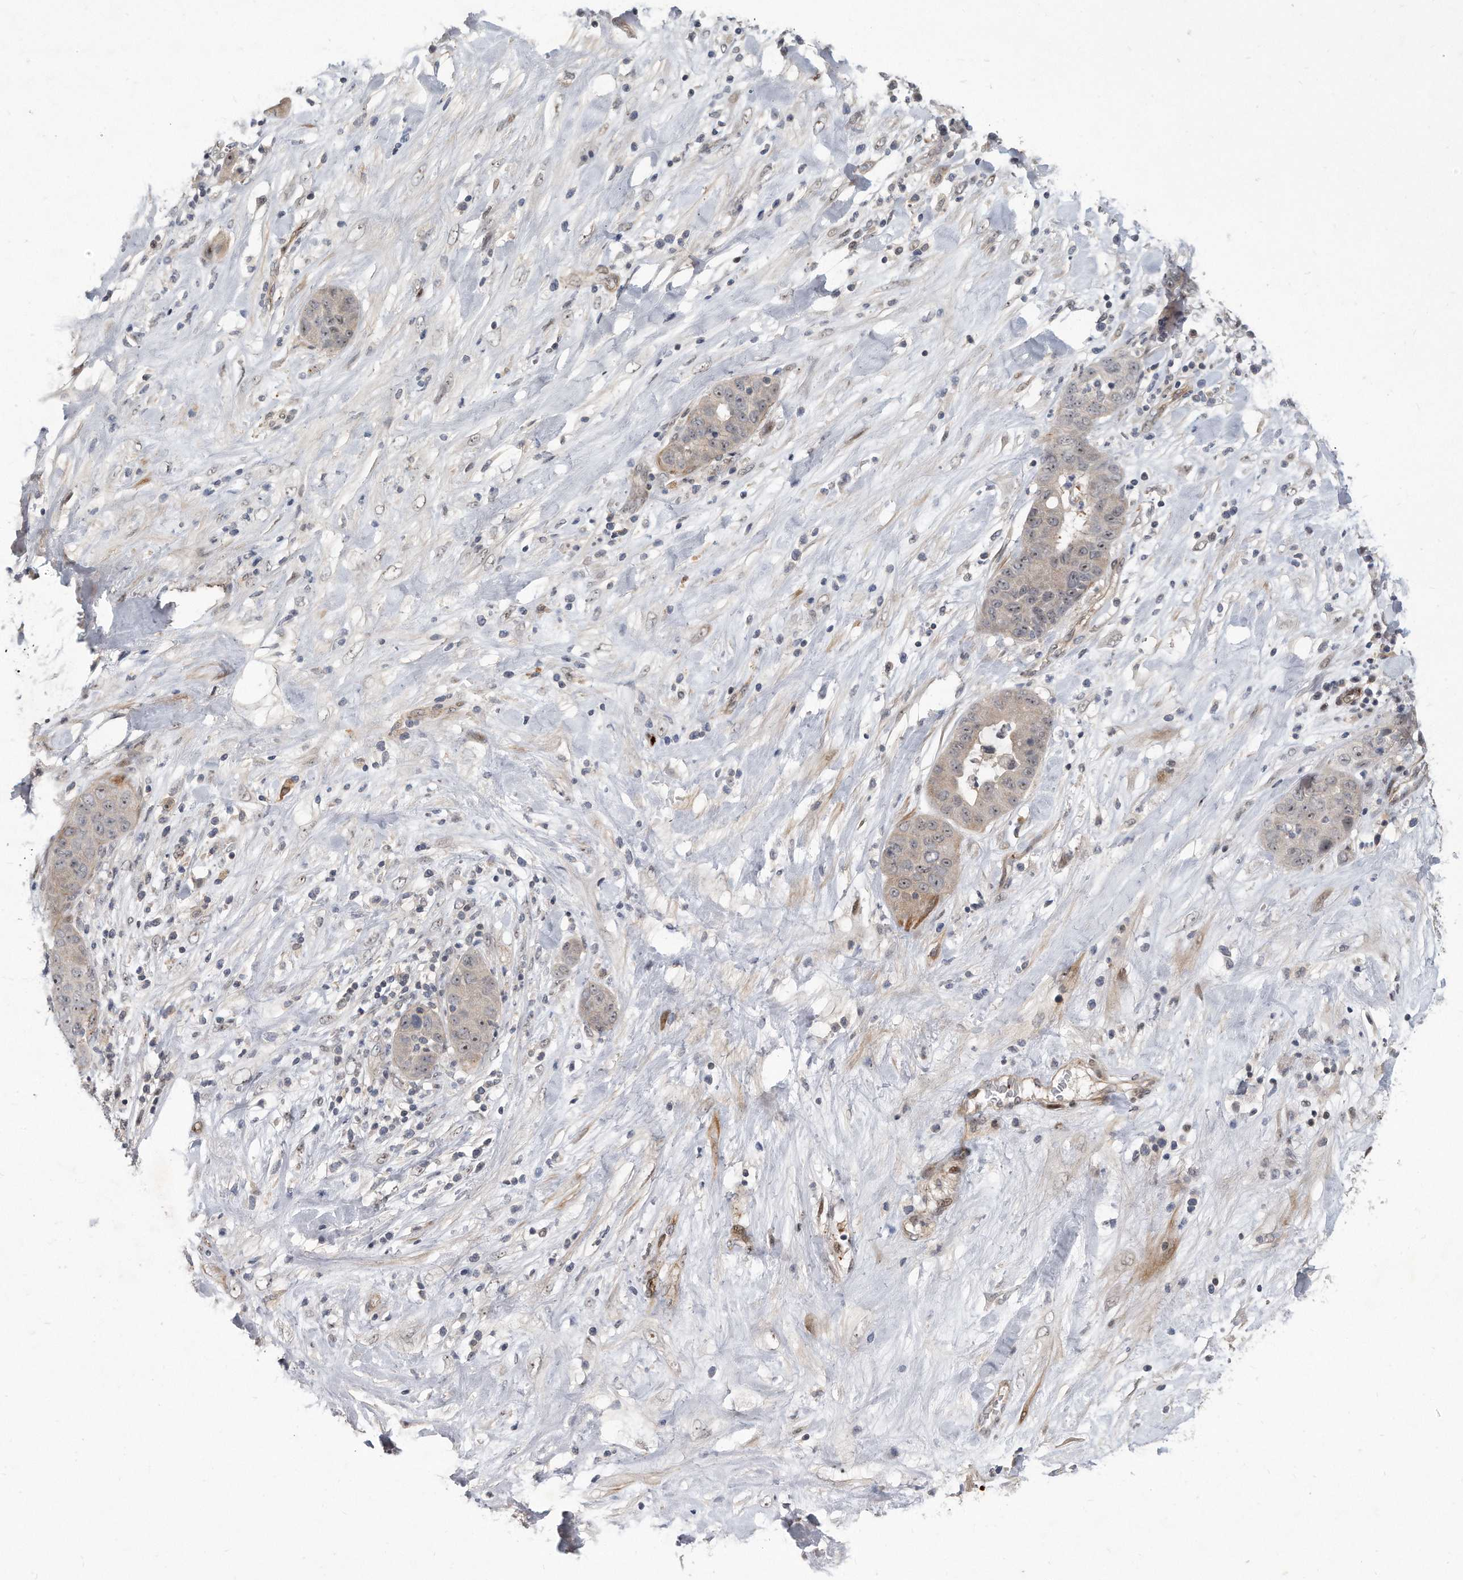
{"staining": {"intensity": "weak", "quantity": "<25%", "location": "nuclear"}, "tissue": "liver cancer", "cell_type": "Tumor cells", "image_type": "cancer", "snomed": [{"axis": "morphology", "description": "Cholangiocarcinoma"}, {"axis": "topography", "description": "Liver"}], "caption": "An image of liver cholangiocarcinoma stained for a protein reveals no brown staining in tumor cells.", "gene": "PGBD2", "patient": {"sex": "female", "age": 52}}